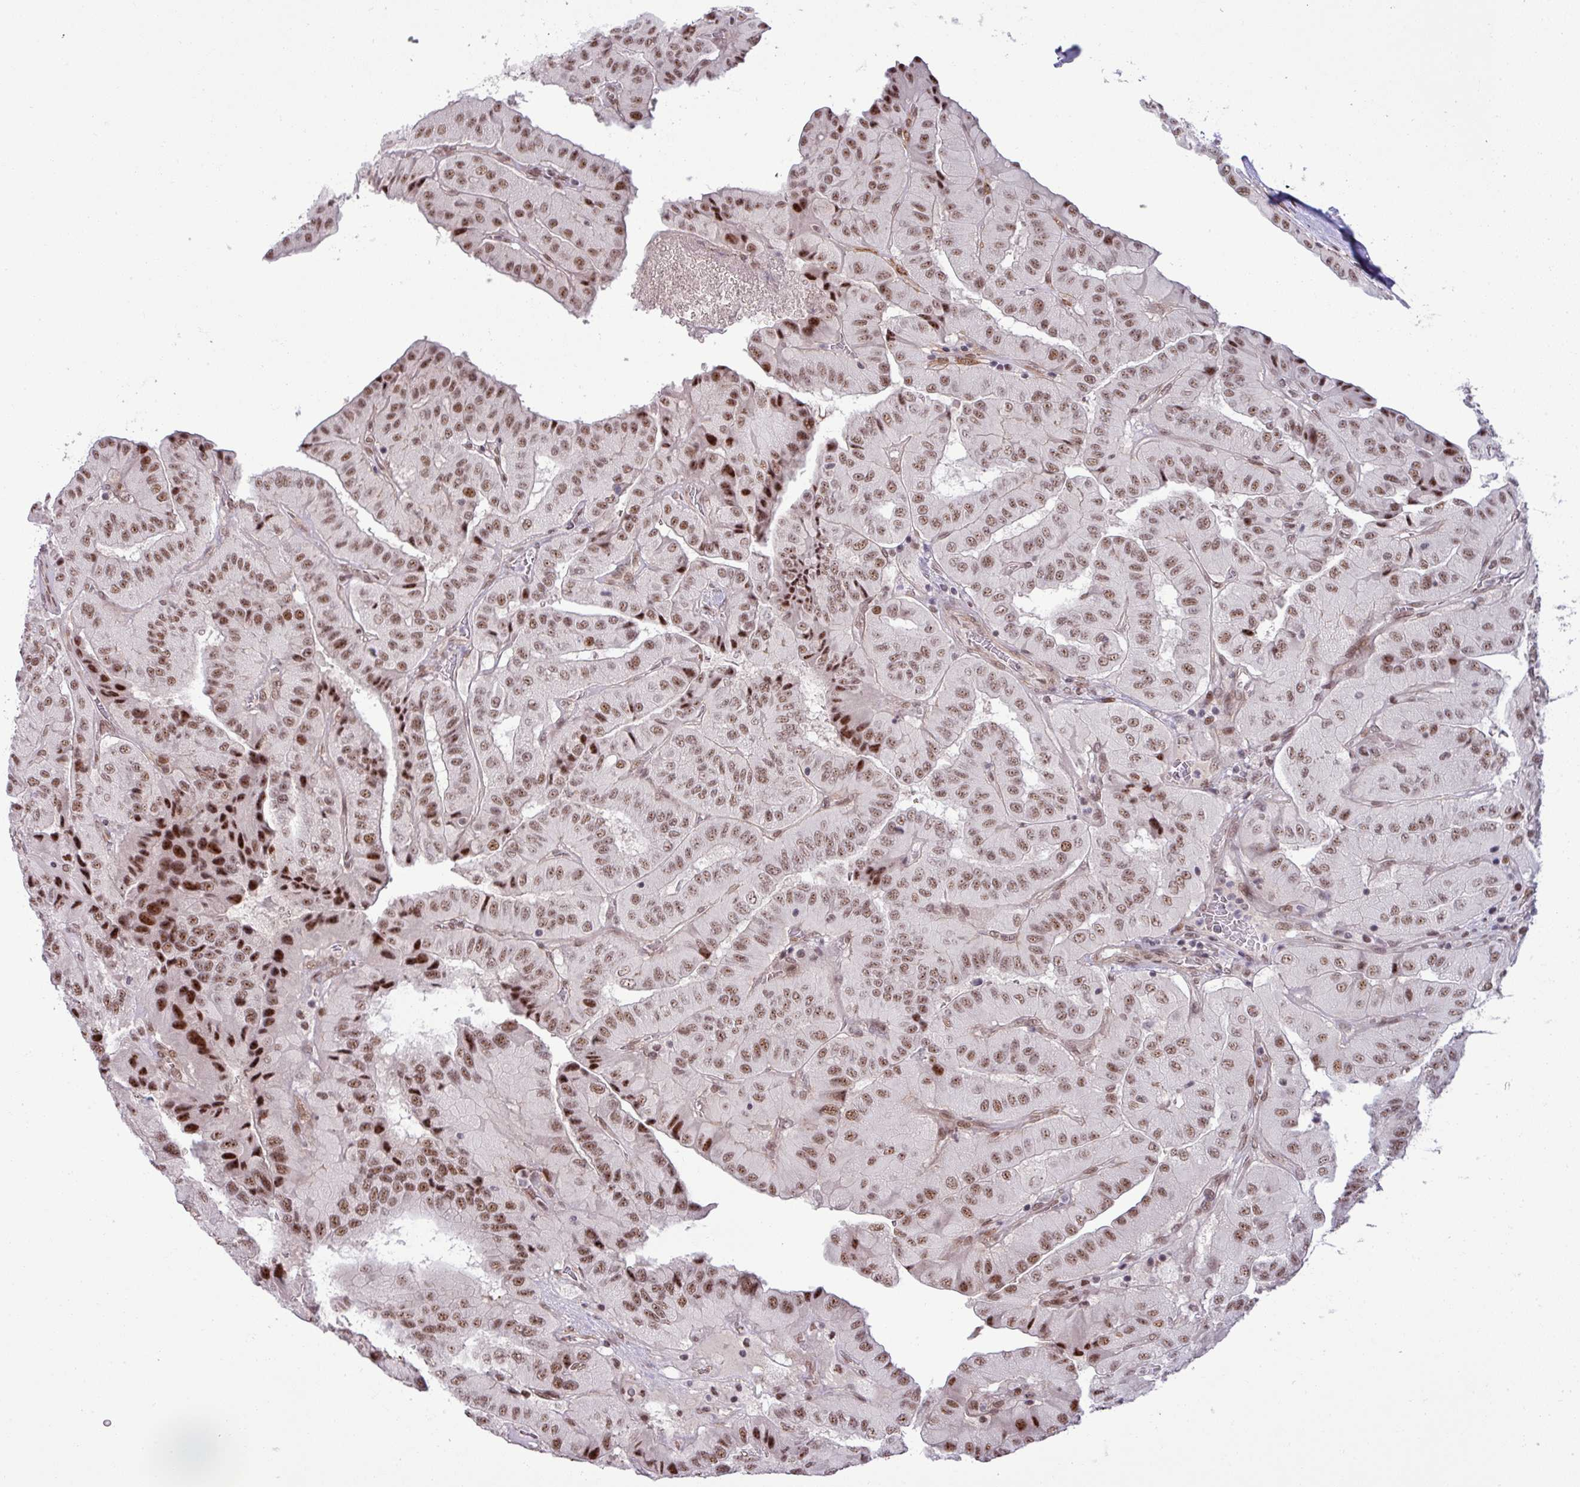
{"staining": {"intensity": "strong", "quantity": ">75%", "location": "nuclear"}, "tissue": "thyroid cancer", "cell_type": "Tumor cells", "image_type": "cancer", "snomed": [{"axis": "morphology", "description": "Normal tissue, NOS"}, {"axis": "morphology", "description": "Papillary adenocarcinoma, NOS"}, {"axis": "topography", "description": "Thyroid gland"}], "caption": "Protein staining displays strong nuclear positivity in about >75% of tumor cells in papillary adenocarcinoma (thyroid). (Brightfield microscopy of DAB IHC at high magnification).", "gene": "PTPN20", "patient": {"sex": "female", "age": 59}}